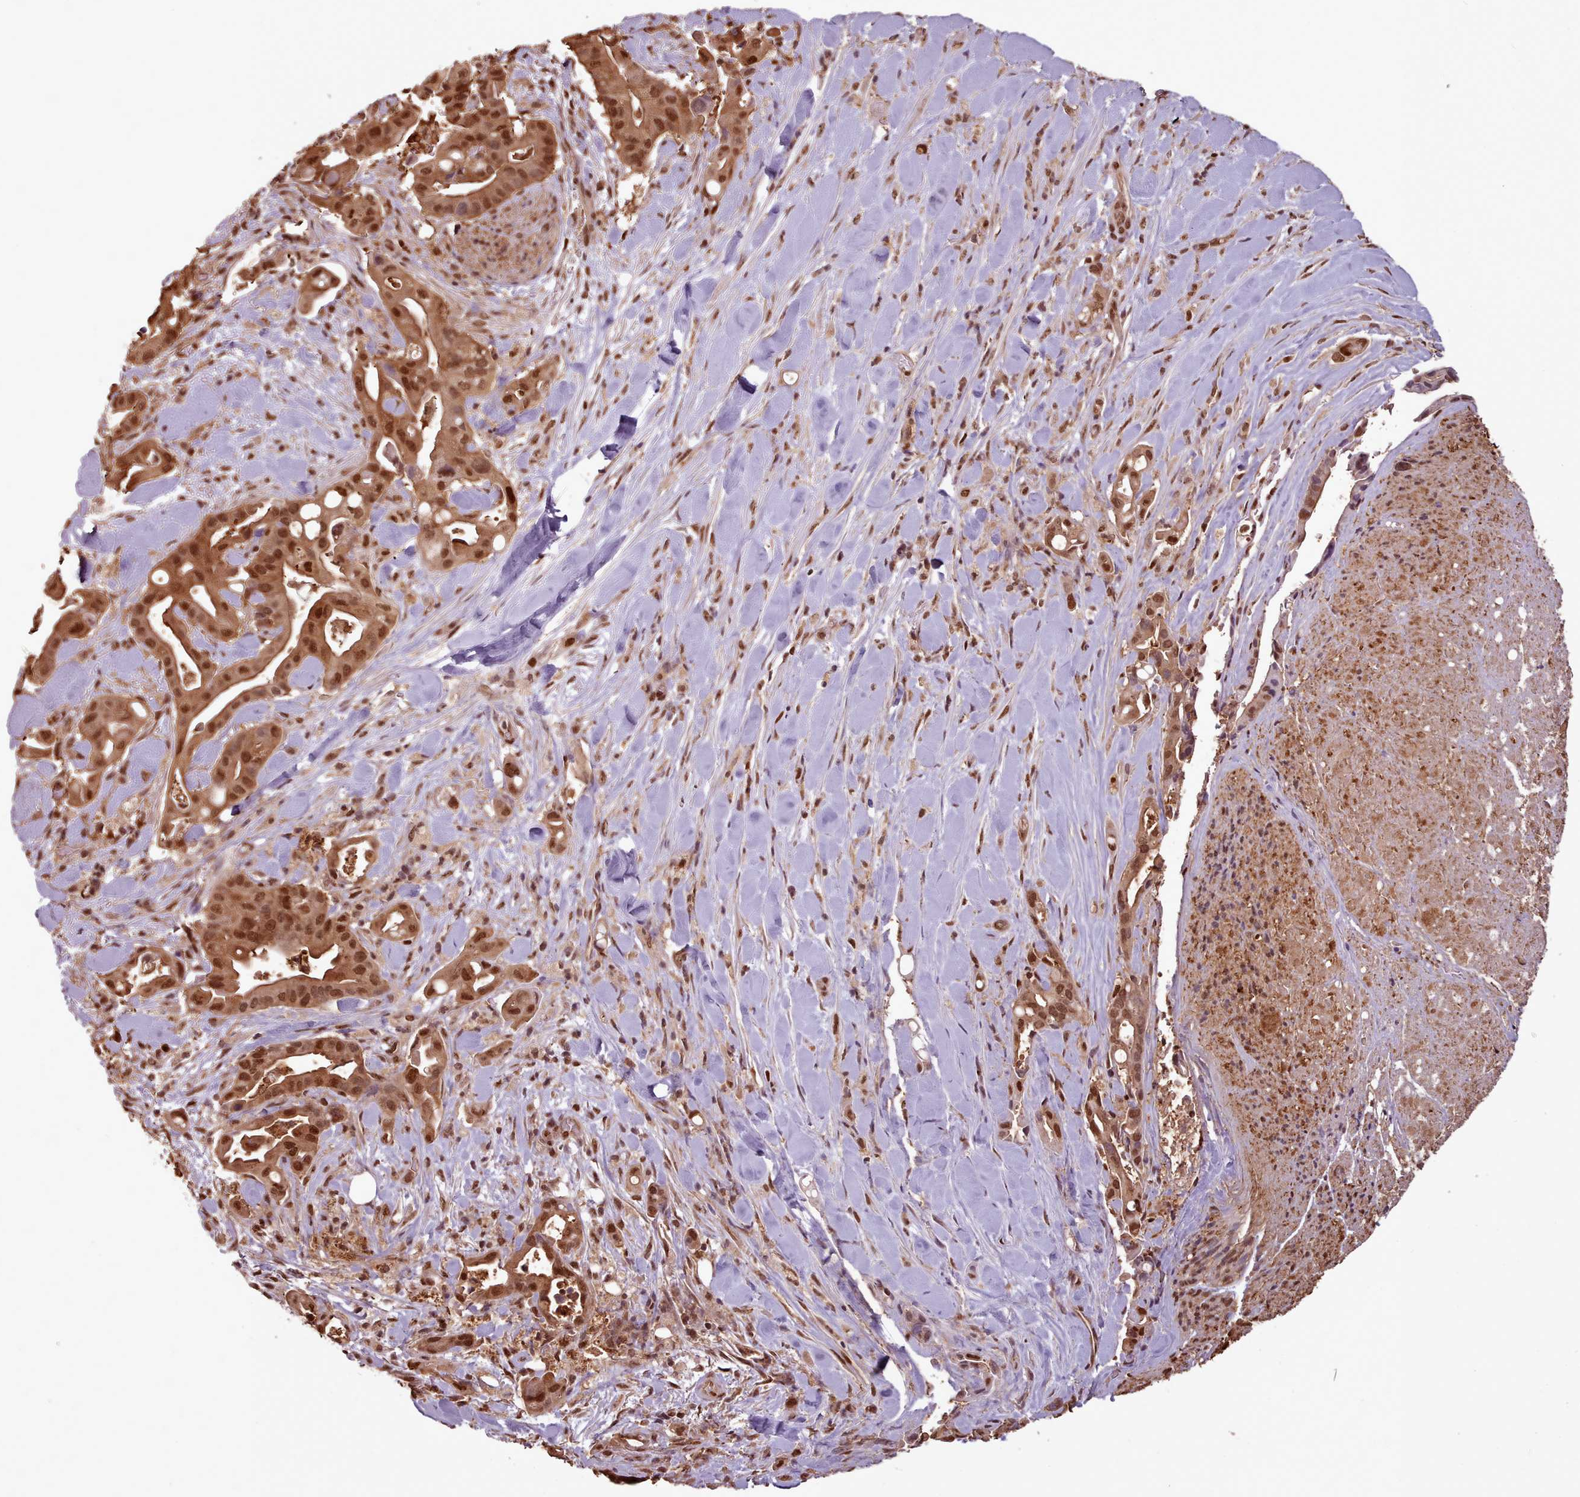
{"staining": {"intensity": "strong", "quantity": ">75%", "location": "cytoplasmic/membranous,nuclear"}, "tissue": "liver cancer", "cell_type": "Tumor cells", "image_type": "cancer", "snomed": [{"axis": "morphology", "description": "Cholangiocarcinoma"}, {"axis": "topography", "description": "Liver"}], "caption": "Protein staining of liver cholangiocarcinoma tissue shows strong cytoplasmic/membranous and nuclear expression in approximately >75% of tumor cells.", "gene": "RPS27A", "patient": {"sex": "female", "age": 68}}